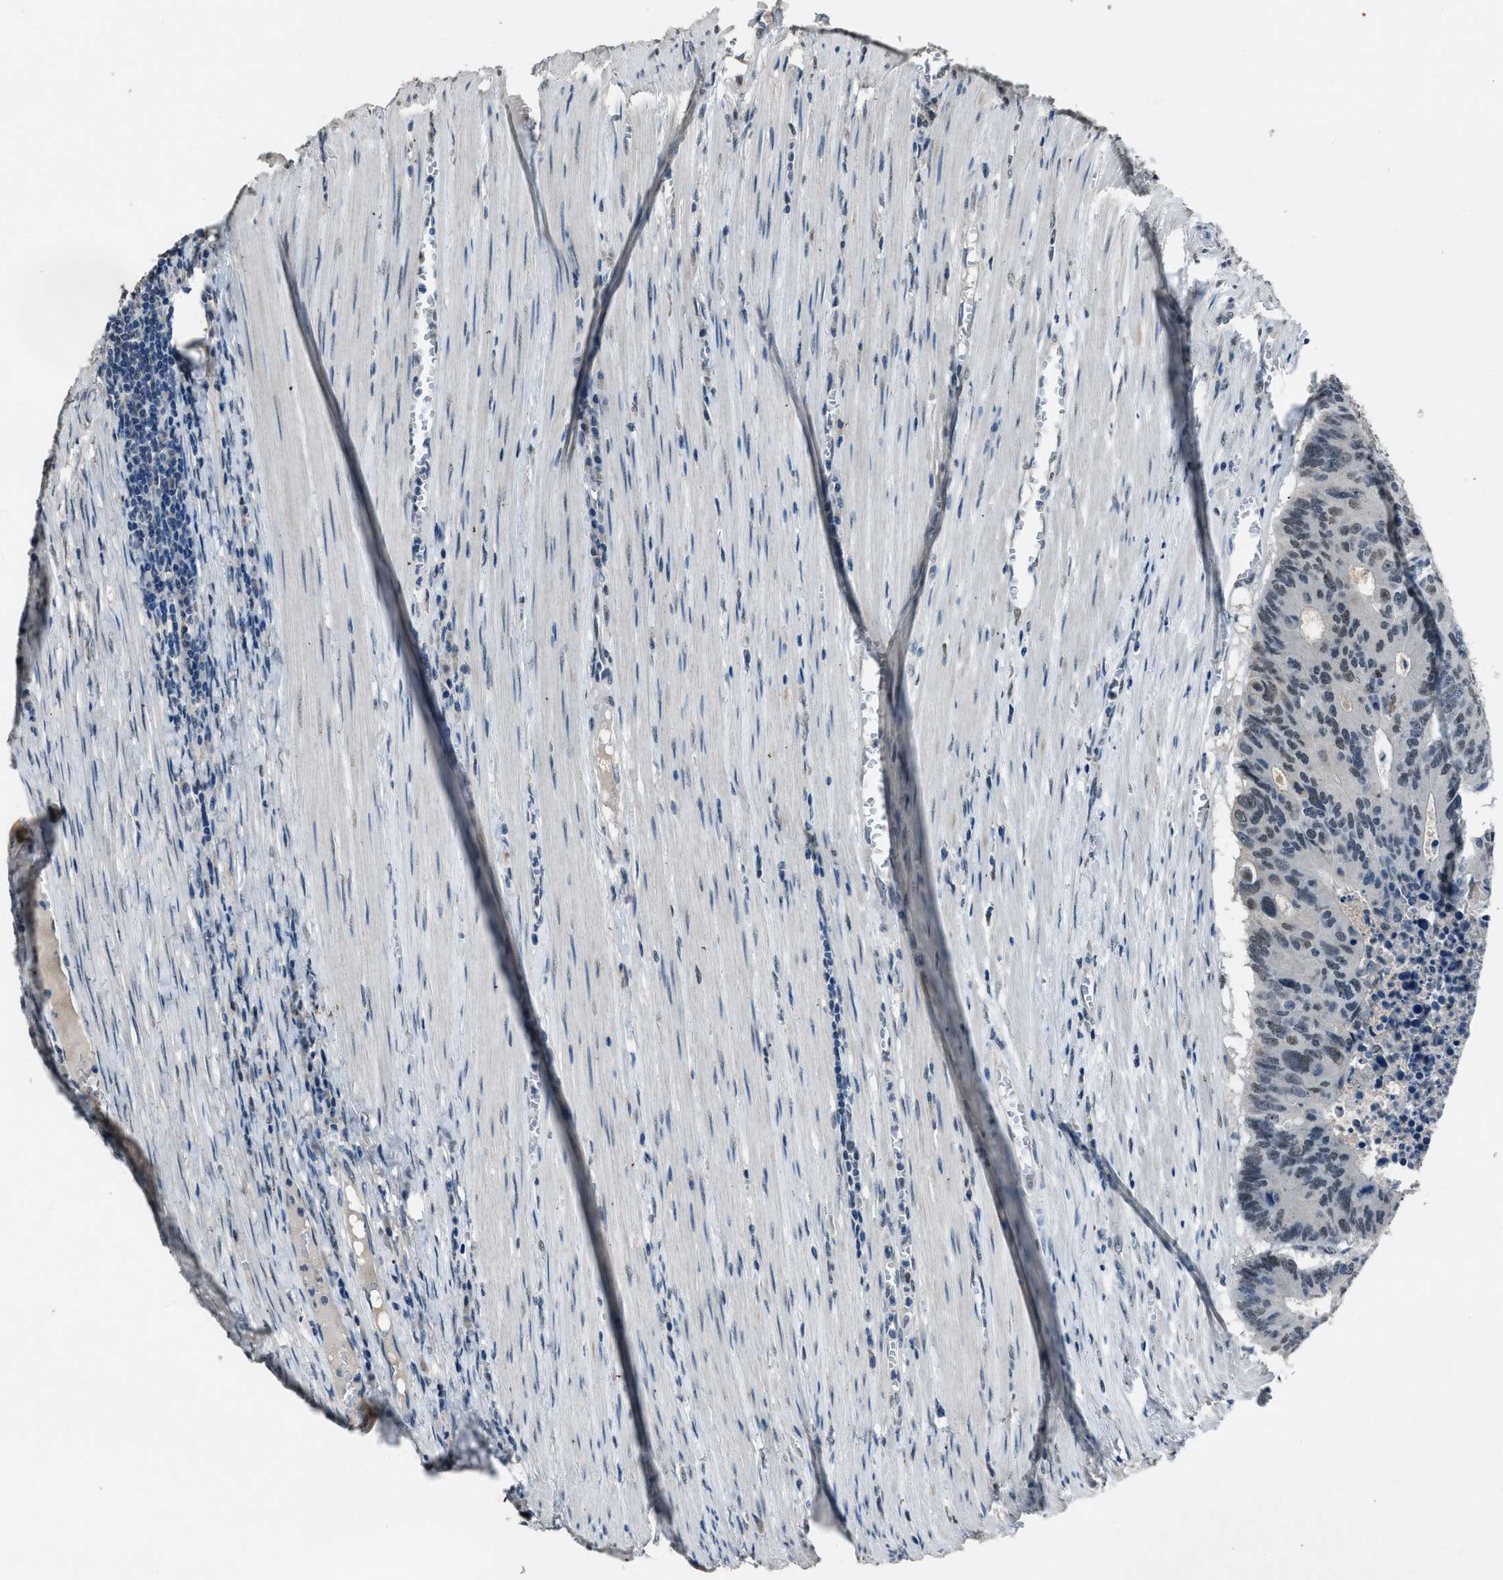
{"staining": {"intensity": "weak", "quantity": ">75%", "location": "nuclear"}, "tissue": "colorectal cancer", "cell_type": "Tumor cells", "image_type": "cancer", "snomed": [{"axis": "morphology", "description": "Adenocarcinoma, NOS"}, {"axis": "topography", "description": "Colon"}], "caption": "This image shows immunohistochemistry (IHC) staining of human colorectal cancer, with low weak nuclear staining in about >75% of tumor cells.", "gene": "DUSP19", "patient": {"sex": "male", "age": 87}}